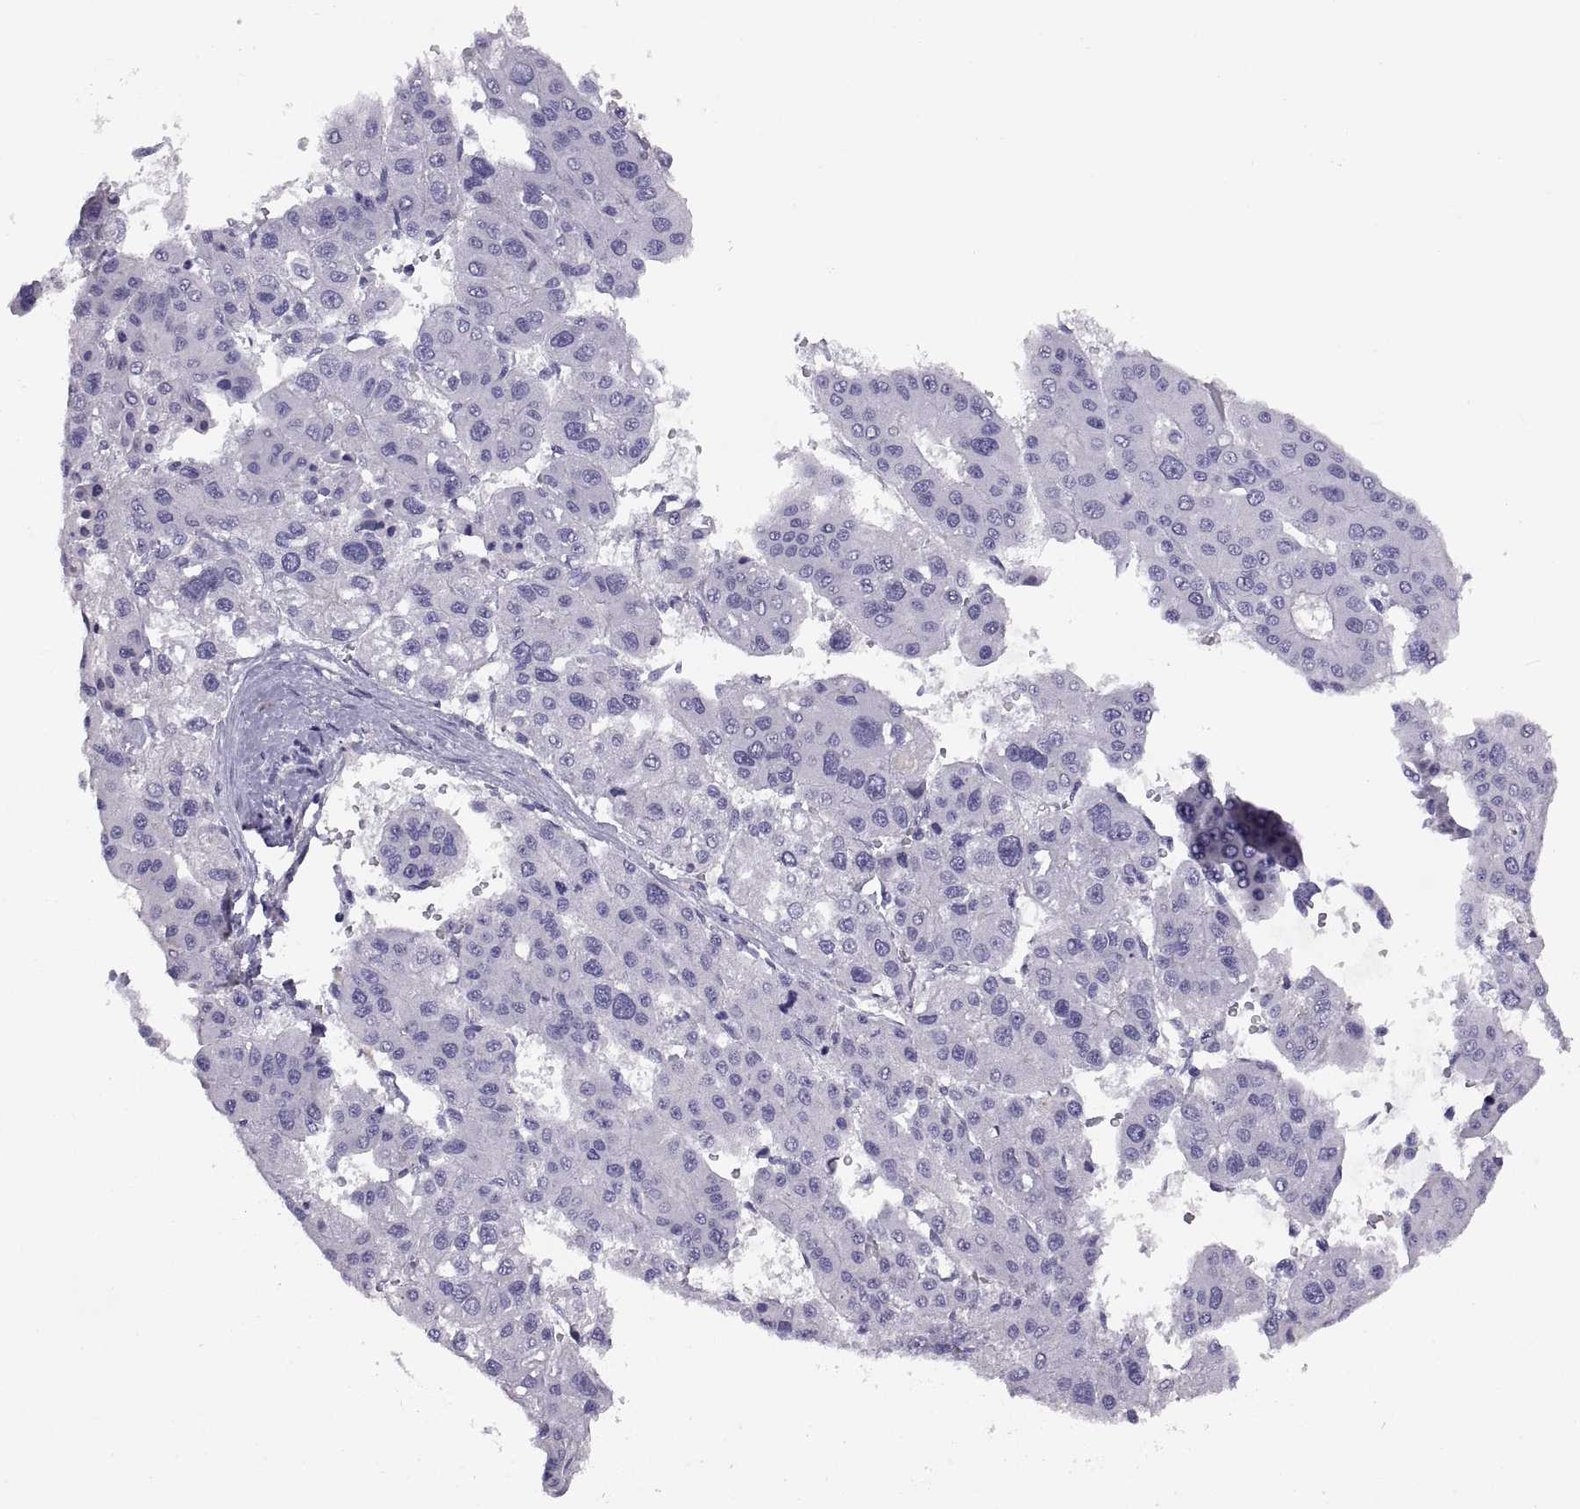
{"staining": {"intensity": "negative", "quantity": "none", "location": "none"}, "tissue": "liver cancer", "cell_type": "Tumor cells", "image_type": "cancer", "snomed": [{"axis": "morphology", "description": "Carcinoma, Hepatocellular, NOS"}, {"axis": "topography", "description": "Liver"}], "caption": "There is no significant expression in tumor cells of liver hepatocellular carcinoma. (Immunohistochemistry, brightfield microscopy, high magnification).", "gene": "CRYBB3", "patient": {"sex": "male", "age": 73}}